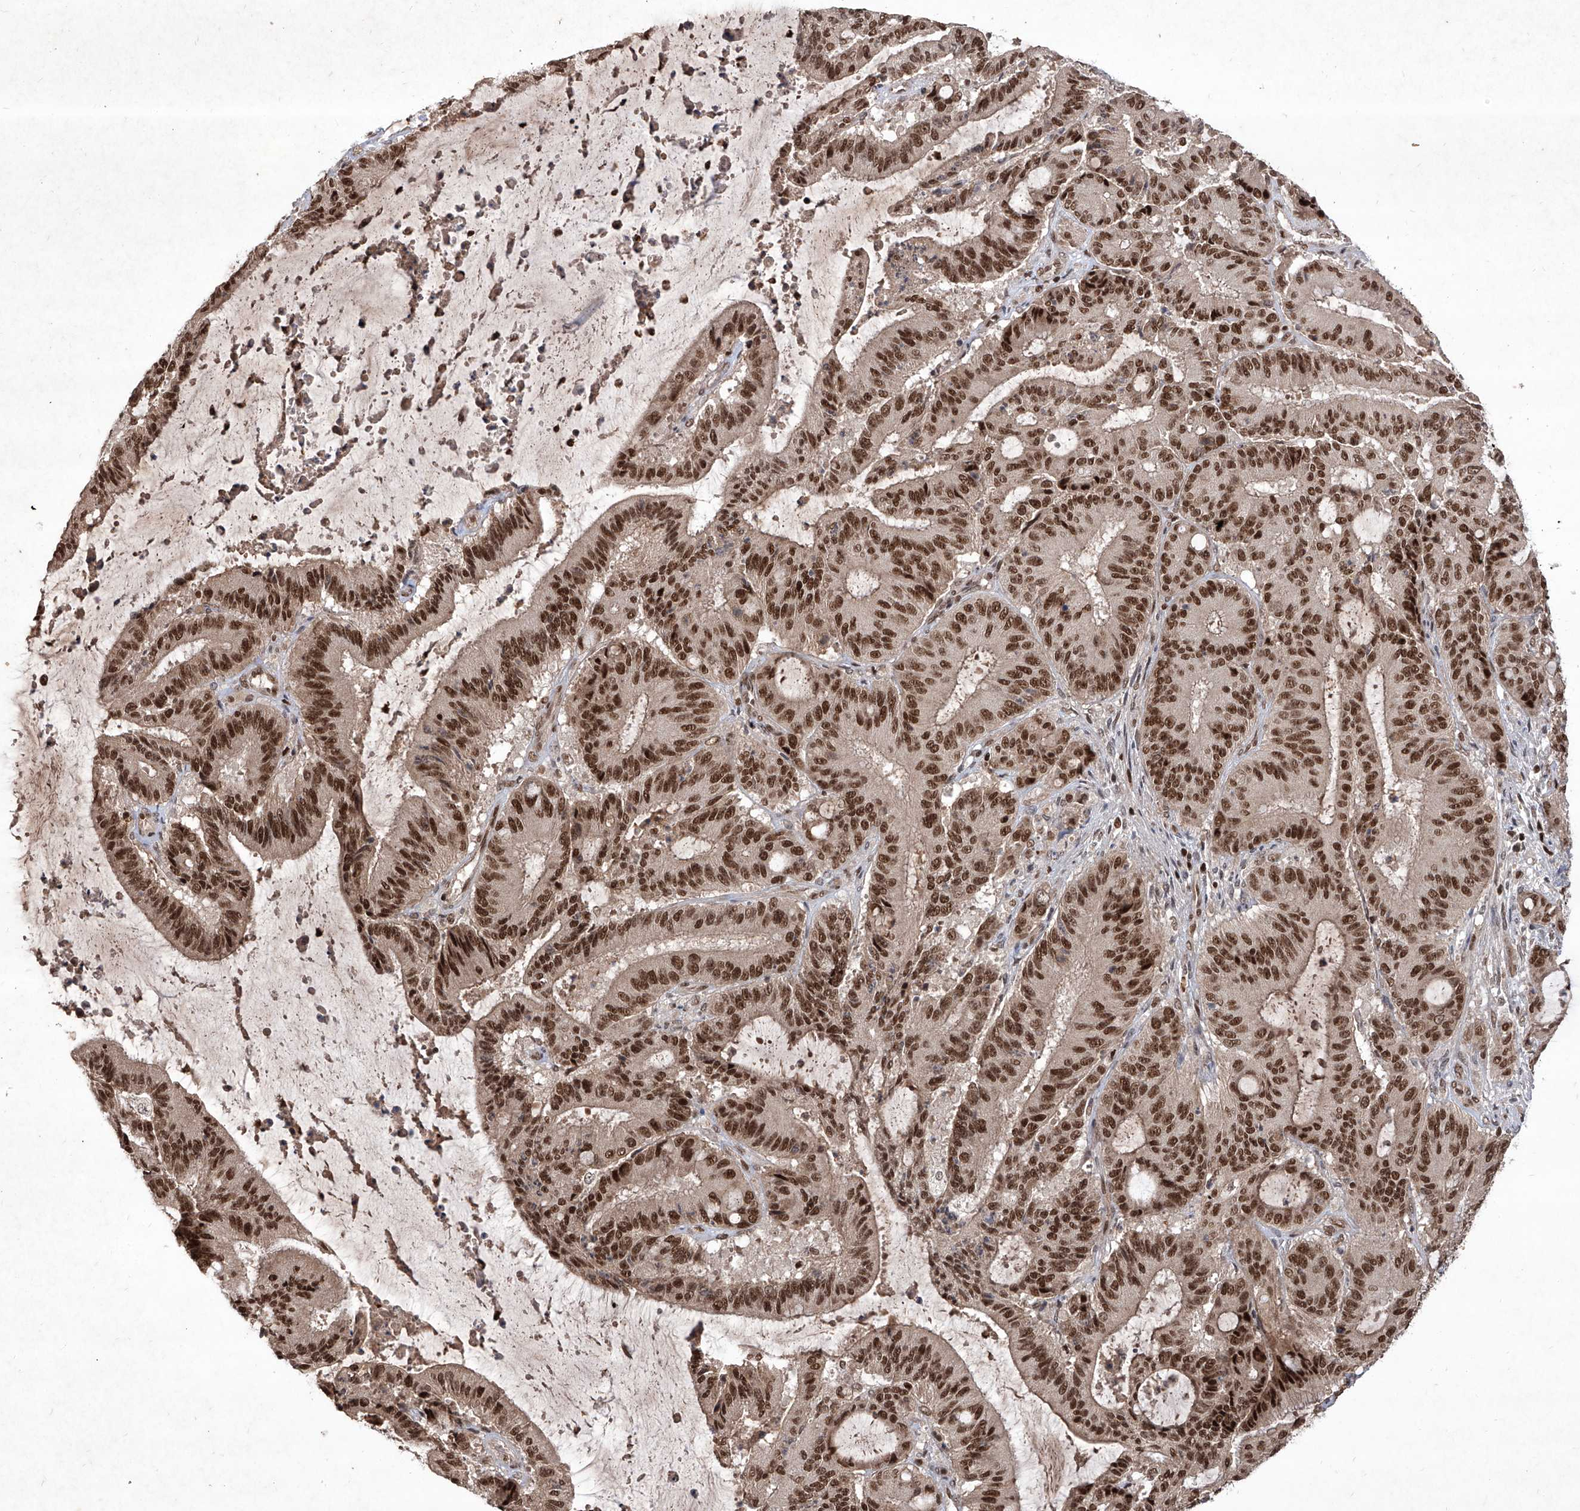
{"staining": {"intensity": "strong", "quantity": ">75%", "location": "nuclear"}, "tissue": "liver cancer", "cell_type": "Tumor cells", "image_type": "cancer", "snomed": [{"axis": "morphology", "description": "Normal tissue, NOS"}, {"axis": "morphology", "description": "Cholangiocarcinoma"}, {"axis": "topography", "description": "Liver"}, {"axis": "topography", "description": "Peripheral nerve tissue"}], "caption": "Cholangiocarcinoma (liver) was stained to show a protein in brown. There is high levels of strong nuclear staining in approximately >75% of tumor cells. (DAB IHC with brightfield microscopy, high magnification).", "gene": "IRF2", "patient": {"sex": "female", "age": 73}}